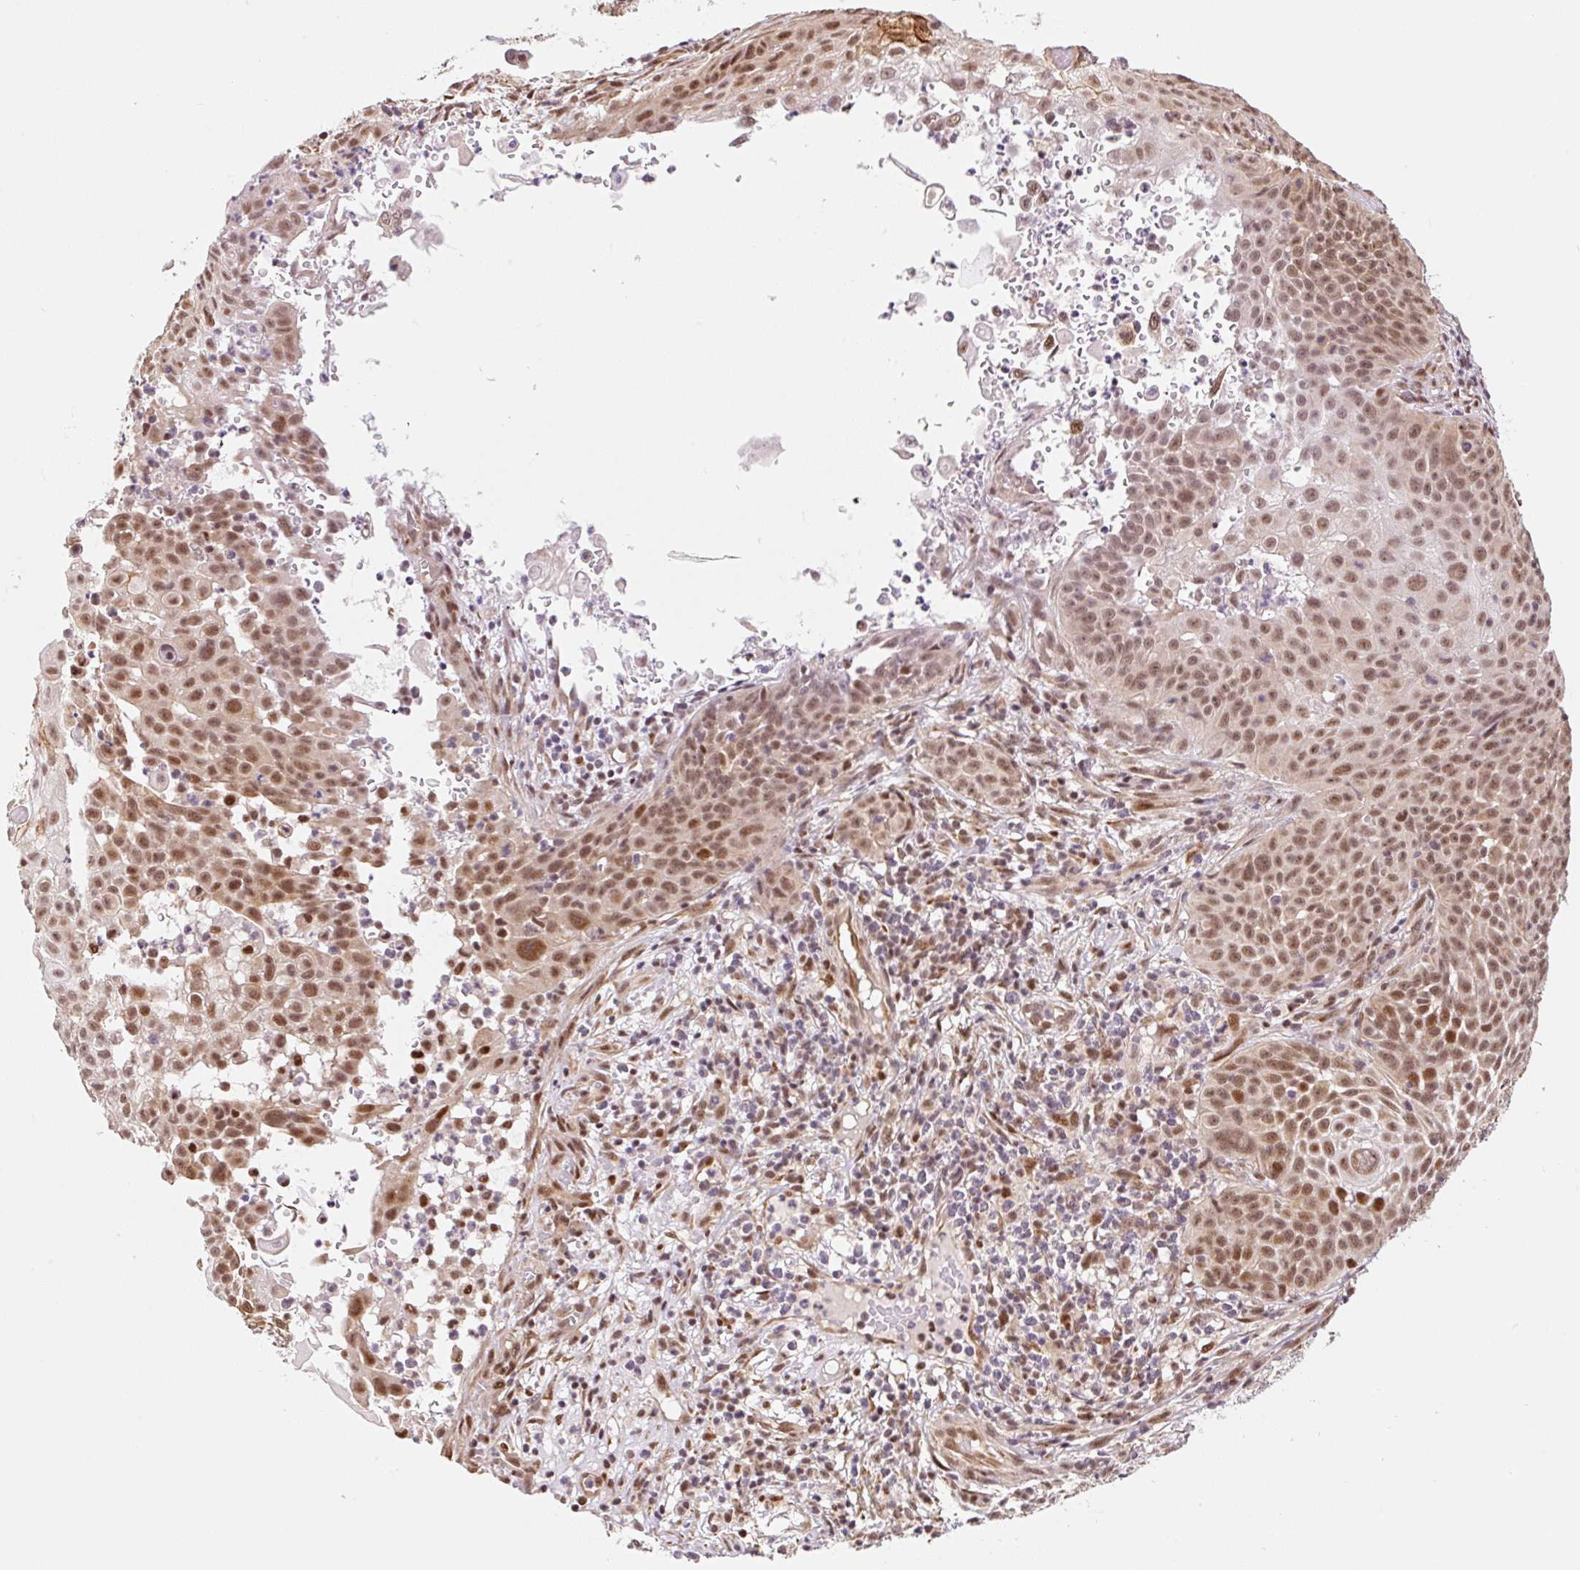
{"staining": {"intensity": "moderate", "quantity": ">75%", "location": "nuclear"}, "tissue": "skin cancer", "cell_type": "Tumor cells", "image_type": "cancer", "snomed": [{"axis": "morphology", "description": "Squamous cell carcinoma, NOS"}, {"axis": "topography", "description": "Skin"}], "caption": "Protein staining displays moderate nuclear staining in approximately >75% of tumor cells in skin cancer. (Stains: DAB in brown, nuclei in blue, Microscopy: brightfield microscopy at high magnification).", "gene": "INTS8", "patient": {"sex": "male", "age": 24}}